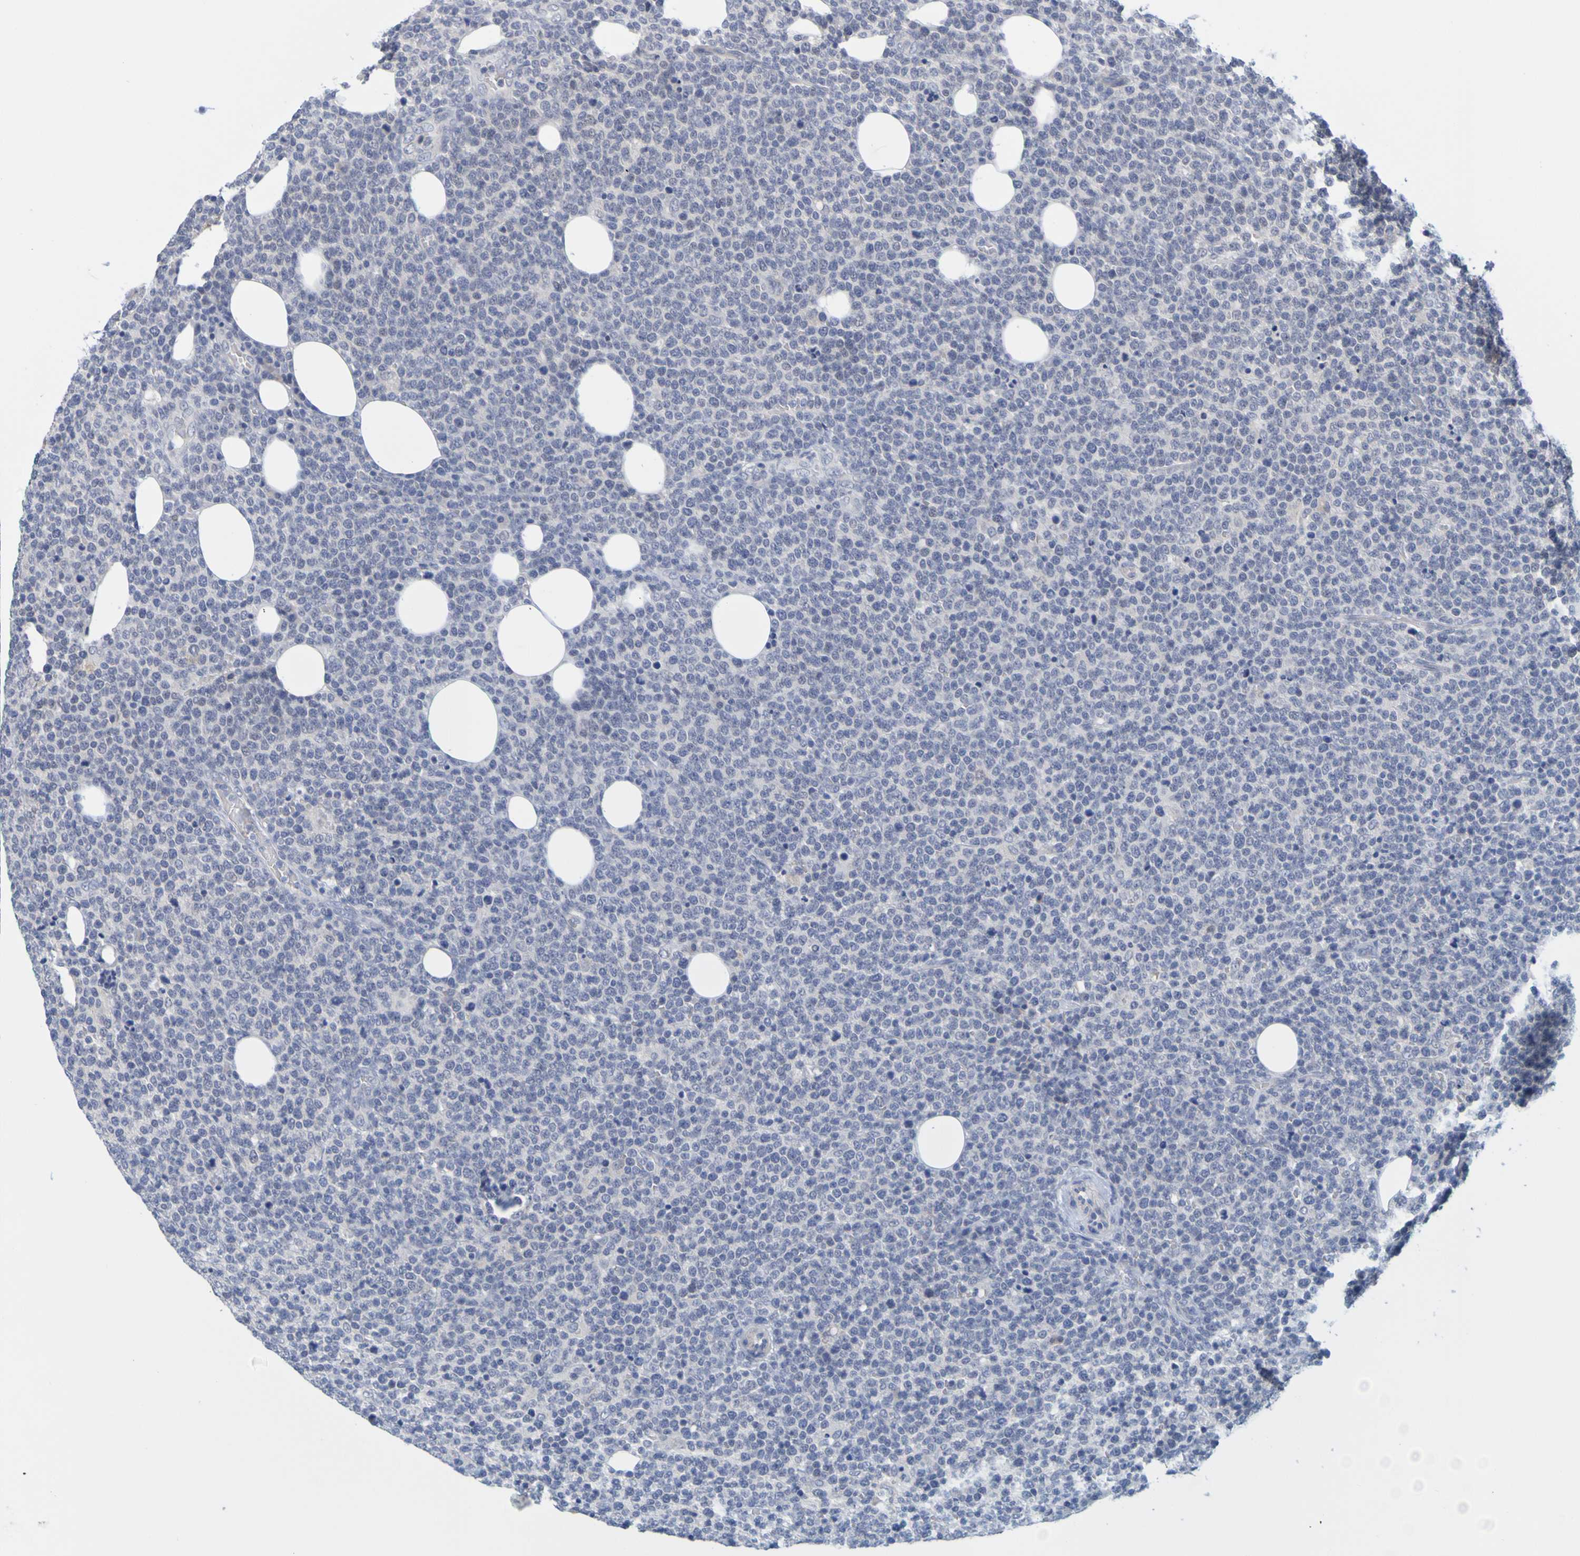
{"staining": {"intensity": "negative", "quantity": "none", "location": "none"}, "tissue": "lymphoma", "cell_type": "Tumor cells", "image_type": "cancer", "snomed": [{"axis": "morphology", "description": "Malignant lymphoma, non-Hodgkin's type, High grade"}, {"axis": "topography", "description": "Lymph node"}], "caption": "An immunohistochemistry photomicrograph of lymphoma is shown. There is no staining in tumor cells of lymphoma.", "gene": "ENDOU", "patient": {"sex": "male", "age": 61}}